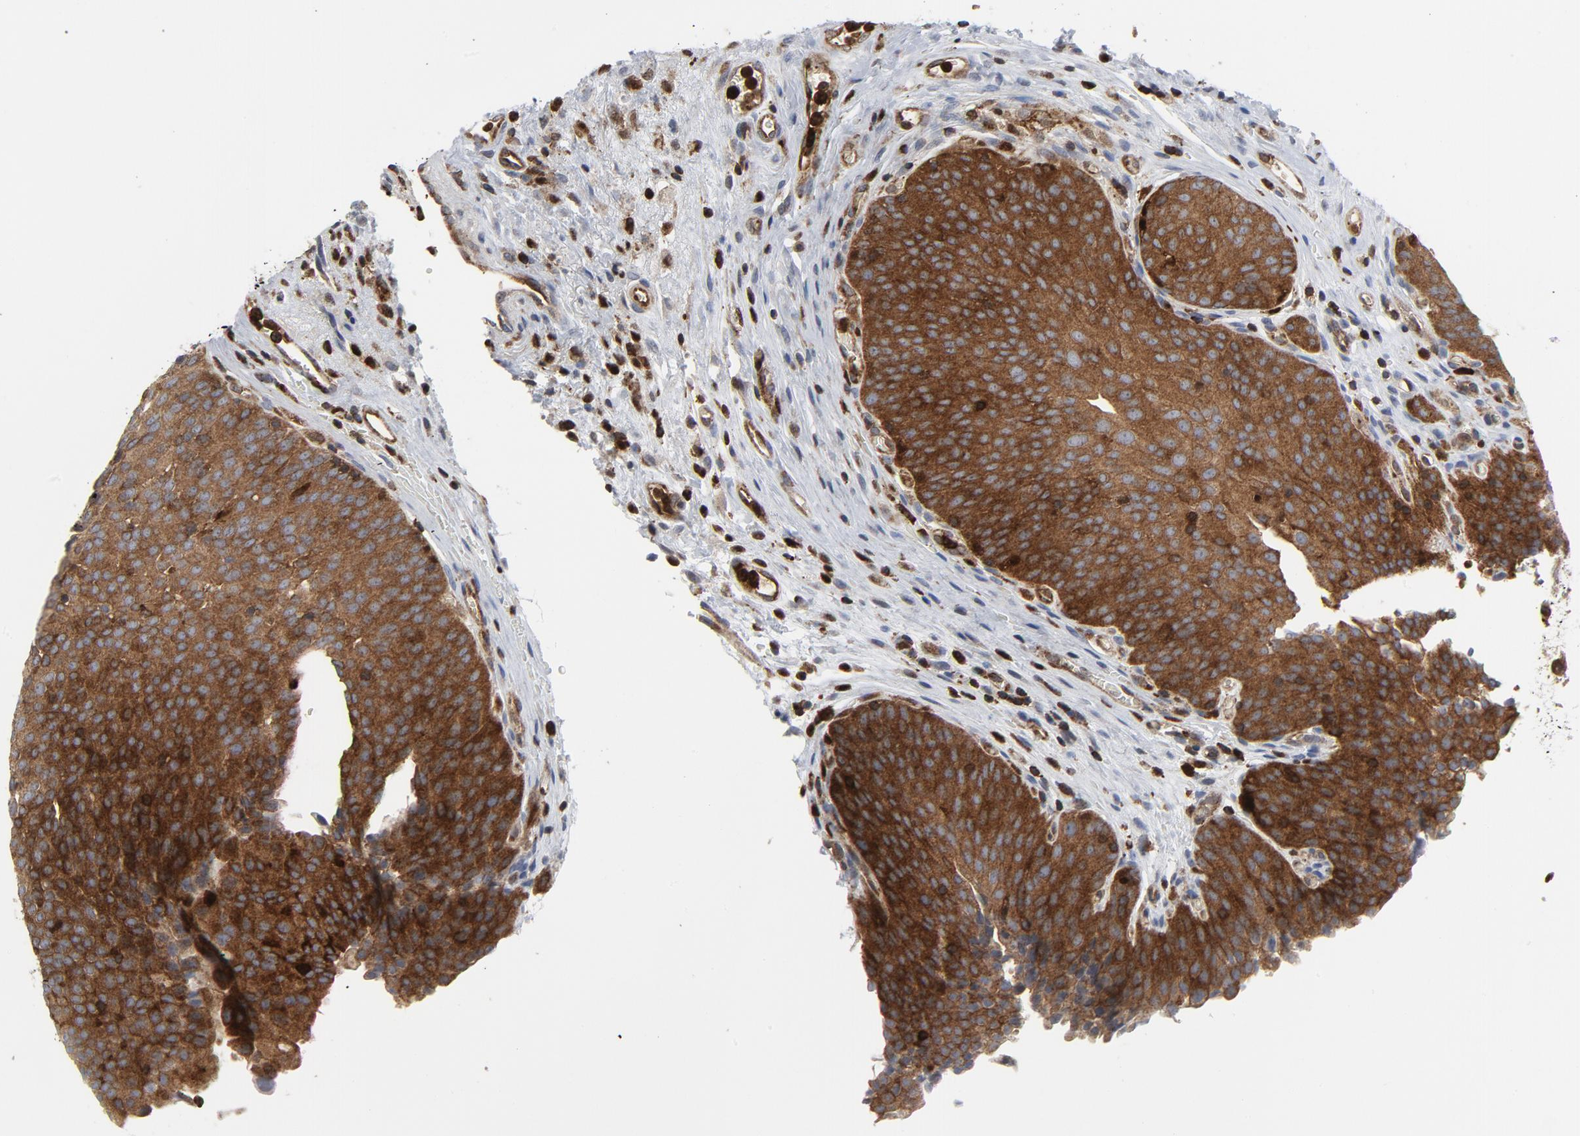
{"staining": {"intensity": "strong", "quantity": ">75%", "location": "cytoplasmic/membranous"}, "tissue": "urinary bladder", "cell_type": "Urothelial cells", "image_type": "normal", "snomed": [{"axis": "morphology", "description": "Normal tissue, NOS"}, {"axis": "morphology", "description": "Dysplasia, NOS"}, {"axis": "topography", "description": "Urinary bladder"}], "caption": "IHC photomicrograph of unremarkable urinary bladder stained for a protein (brown), which reveals high levels of strong cytoplasmic/membranous staining in about >75% of urothelial cells.", "gene": "YES1", "patient": {"sex": "male", "age": 35}}